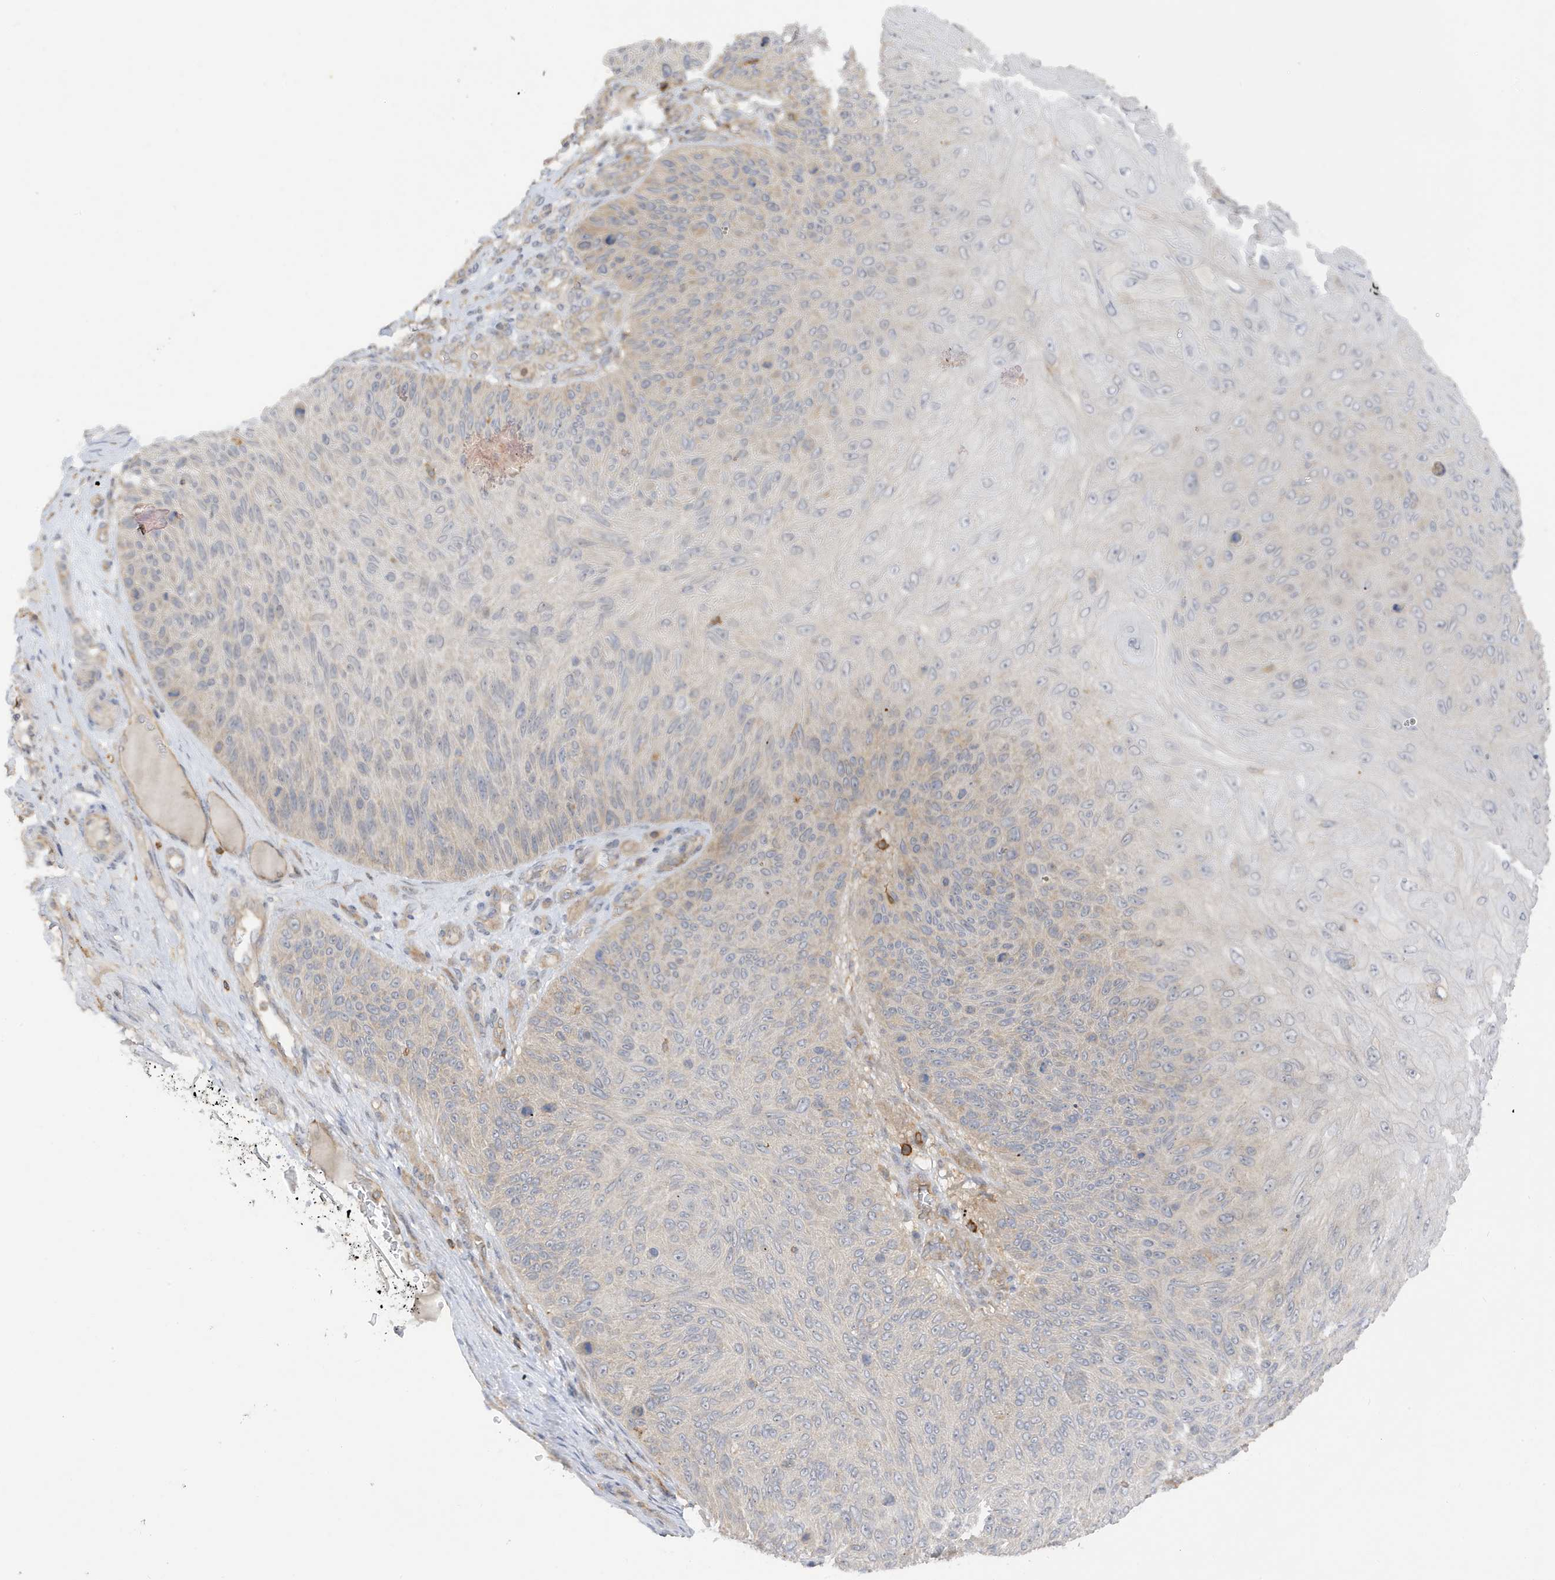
{"staining": {"intensity": "negative", "quantity": "none", "location": "none"}, "tissue": "skin cancer", "cell_type": "Tumor cells", "image_type": "cancer", "snomed": [{"axis": "morphology", "description": "Squamous cell carcinoma, NOS"}, {"axis": "topography", "description": "Skin"}], "caption": "This is an immunohistochemistry (IHC) photomicrograph of human skin squamous cell carcinoma. There is no positivity in tumor cells.", "gene": "PHACTR2", "patient": {"sex": "female", "age": 88}}